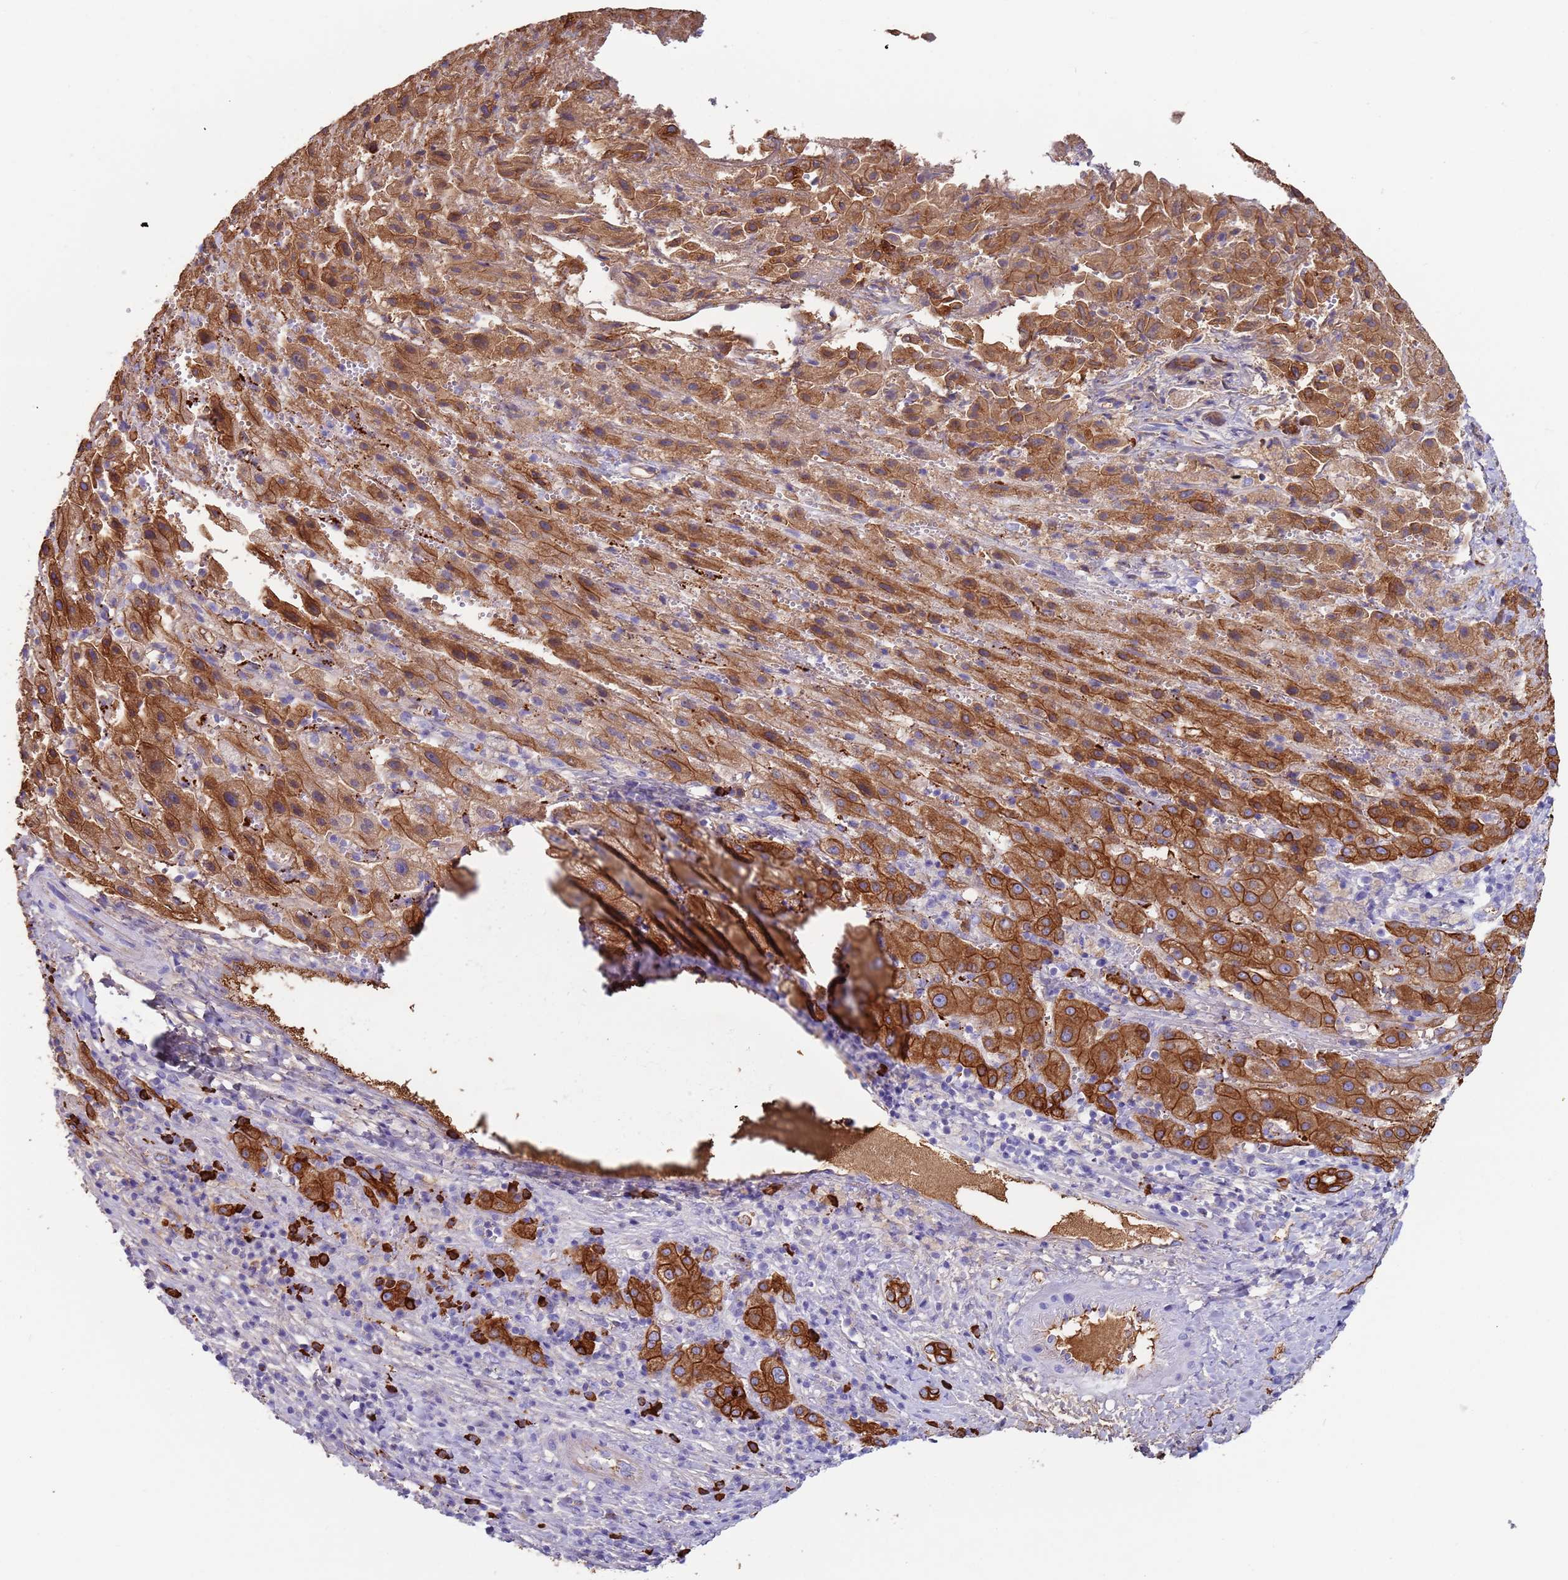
{"staining": {"intensity": "moderate", "quantity": "25%-75%", "location": "cytoplasmic/membranous"}, "tissue": "liver cancer", "cell_type": "Tumor cells", "image_type": "cancer", "snomed": [{"axis": "morphology", "description": "Carcinoma, Hepatocellular, NOS"}, {"axis": "topography", "description": "Liver"}], "caption": "Liver cancer (hepatocellular carcinoma) stained with immunohistochemistry demonstrates moderate cytoplasmic/membranous positivity in approximately 25%-75% of tumor cells. (IHC, brightfield microscopy, high magnification).", "gene": "CYSLTR2", "patient": {"sex": "female", "age": 58}}